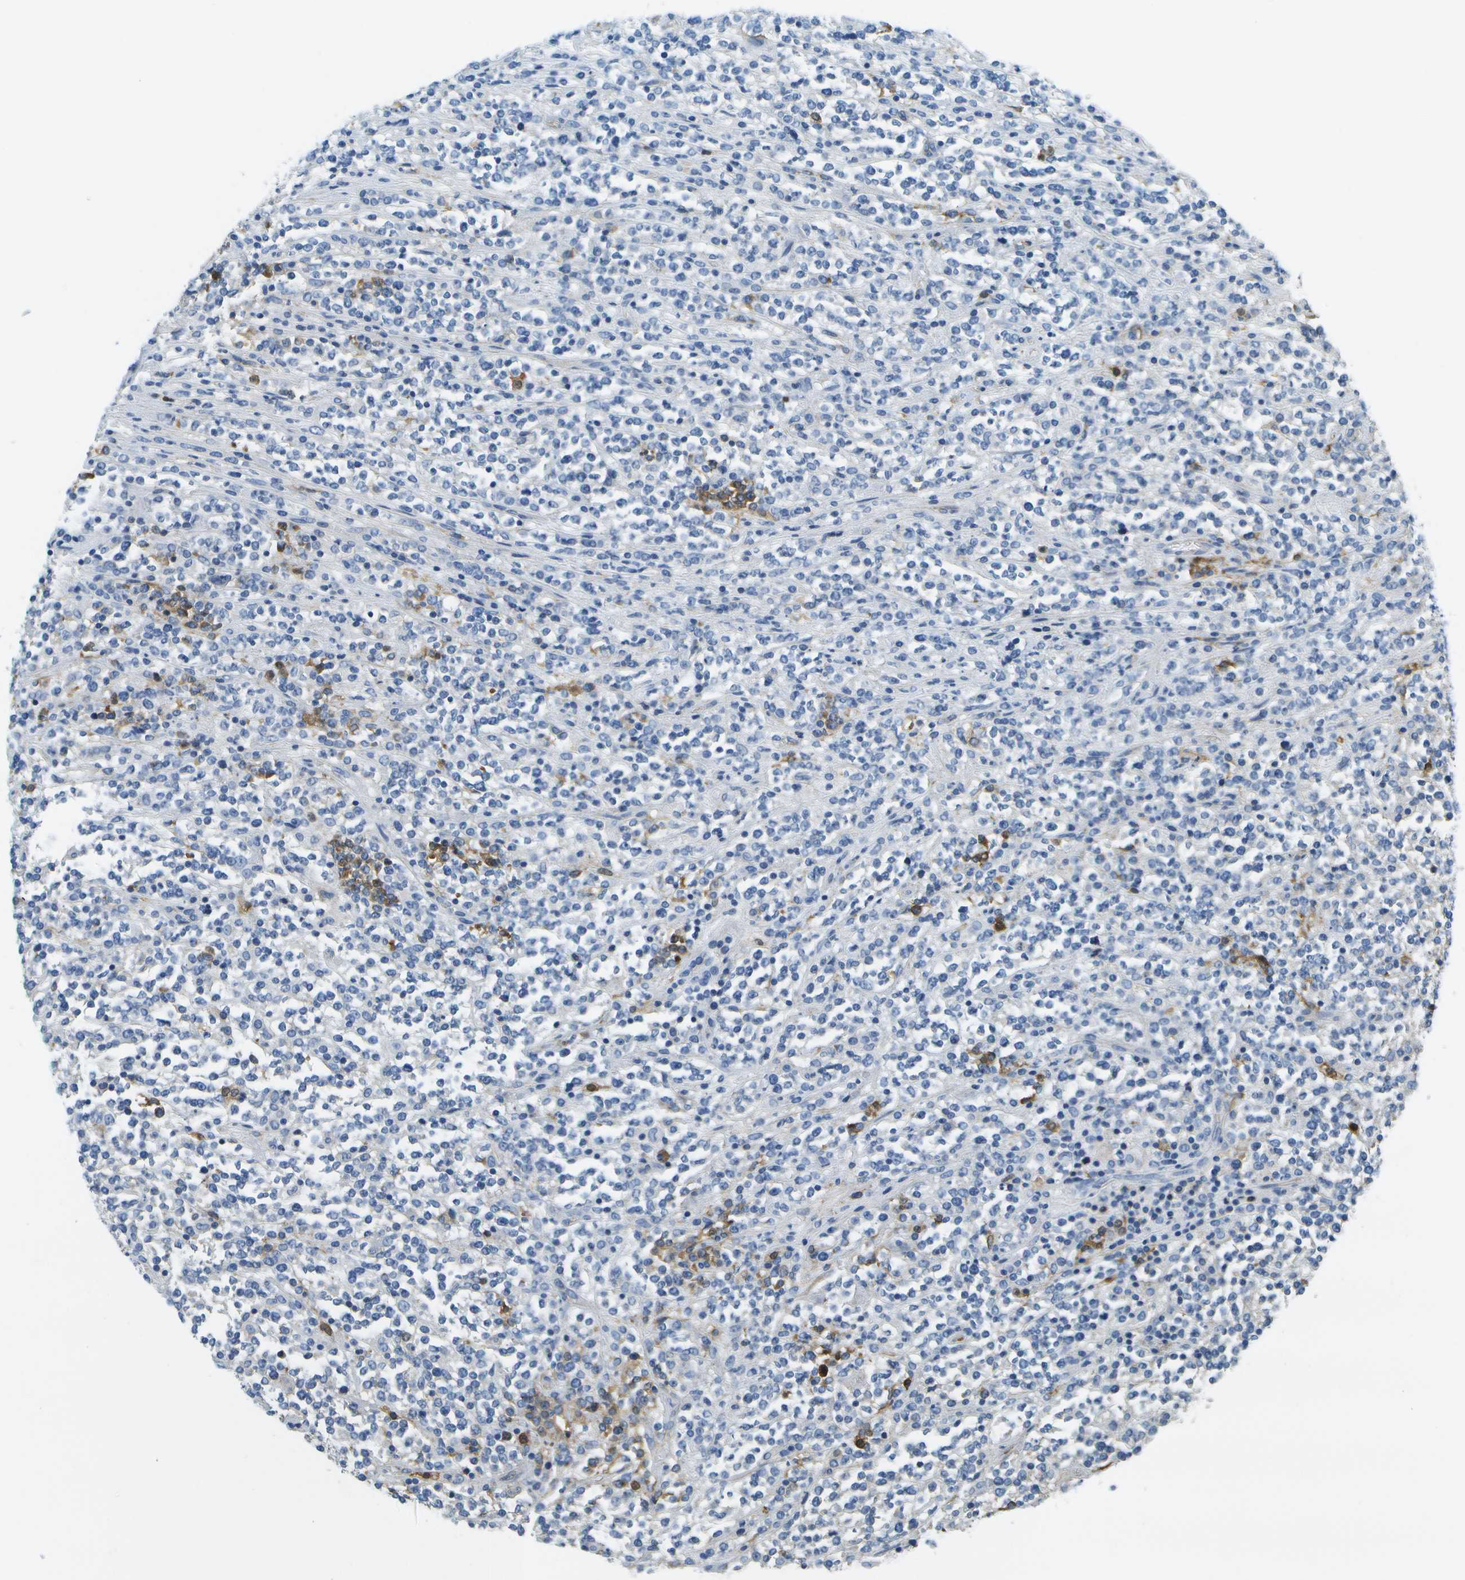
{"staining": {"intensity": "negative", "quantity": "none", "location": "none"}, "tissue": "lymphoma", "cell_type": "Tumor cells", "image_type": "cancer", "snomed": [{"axis": "morphology", "description": "Malignant lymphoma, non-Hodgkin's type, High grade"}, {"axis": "topography", "description": "Soft tissue"}], "caption": "The immunohistochemistry photomicrograph has no significant positivity in tumor cells of lymphoma tissue. (Stains: DAB (3,3'-diaminobenzidine) IHC with hematoxylin counter stain, Microscopy: brightfield microscopy at high magnification).", "gene": "SERPINA1", "patient": {"sex": "male", "age": 18}}